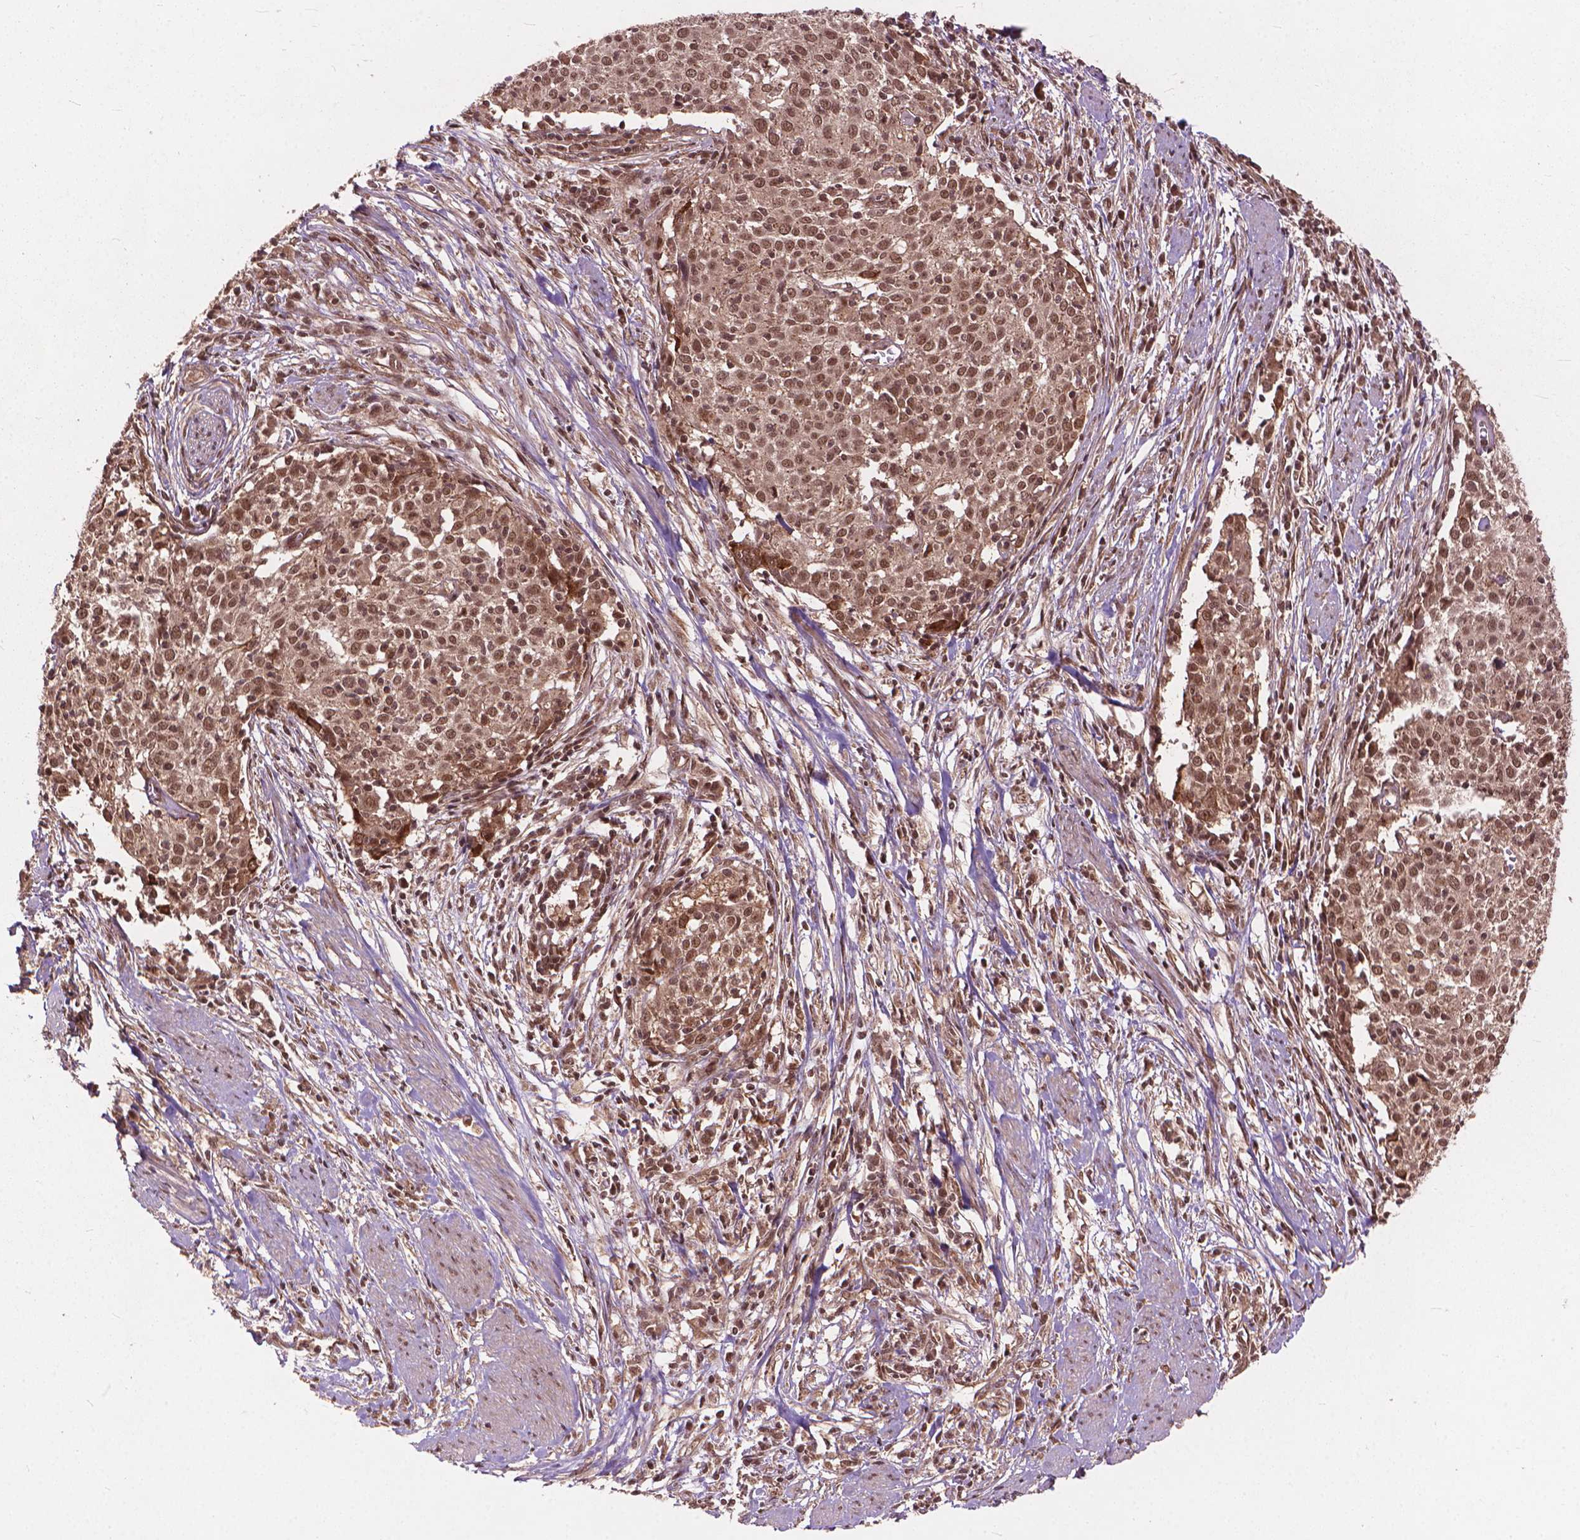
{"staining": {"intensity": "moderate", "quantity": ">75%", "location": "nuclear"}, "tissue": "cervical cancer", "cell_type": "Tumor cells", "image_type": "cancer", "snomed": [{"axis": "morphology", "description": "Squamous cell carcinoma, NOS"}, {"axis": "topography", "description": "Cervix"}], "caption": "Brown immunohistochemical staining in human cervical cancer (squamous cell carcinoma) exhibits moderate nuclear positivity in about >75% of tumor cells. The staining is performed using DAB (3,3'-diaminobenzidine) brown chromogen to label protein expression. The nuclei are counter-stained blue using hematoxylin.", "gene": "SSU72", "patient": {"sex": "female", "age": 39}}